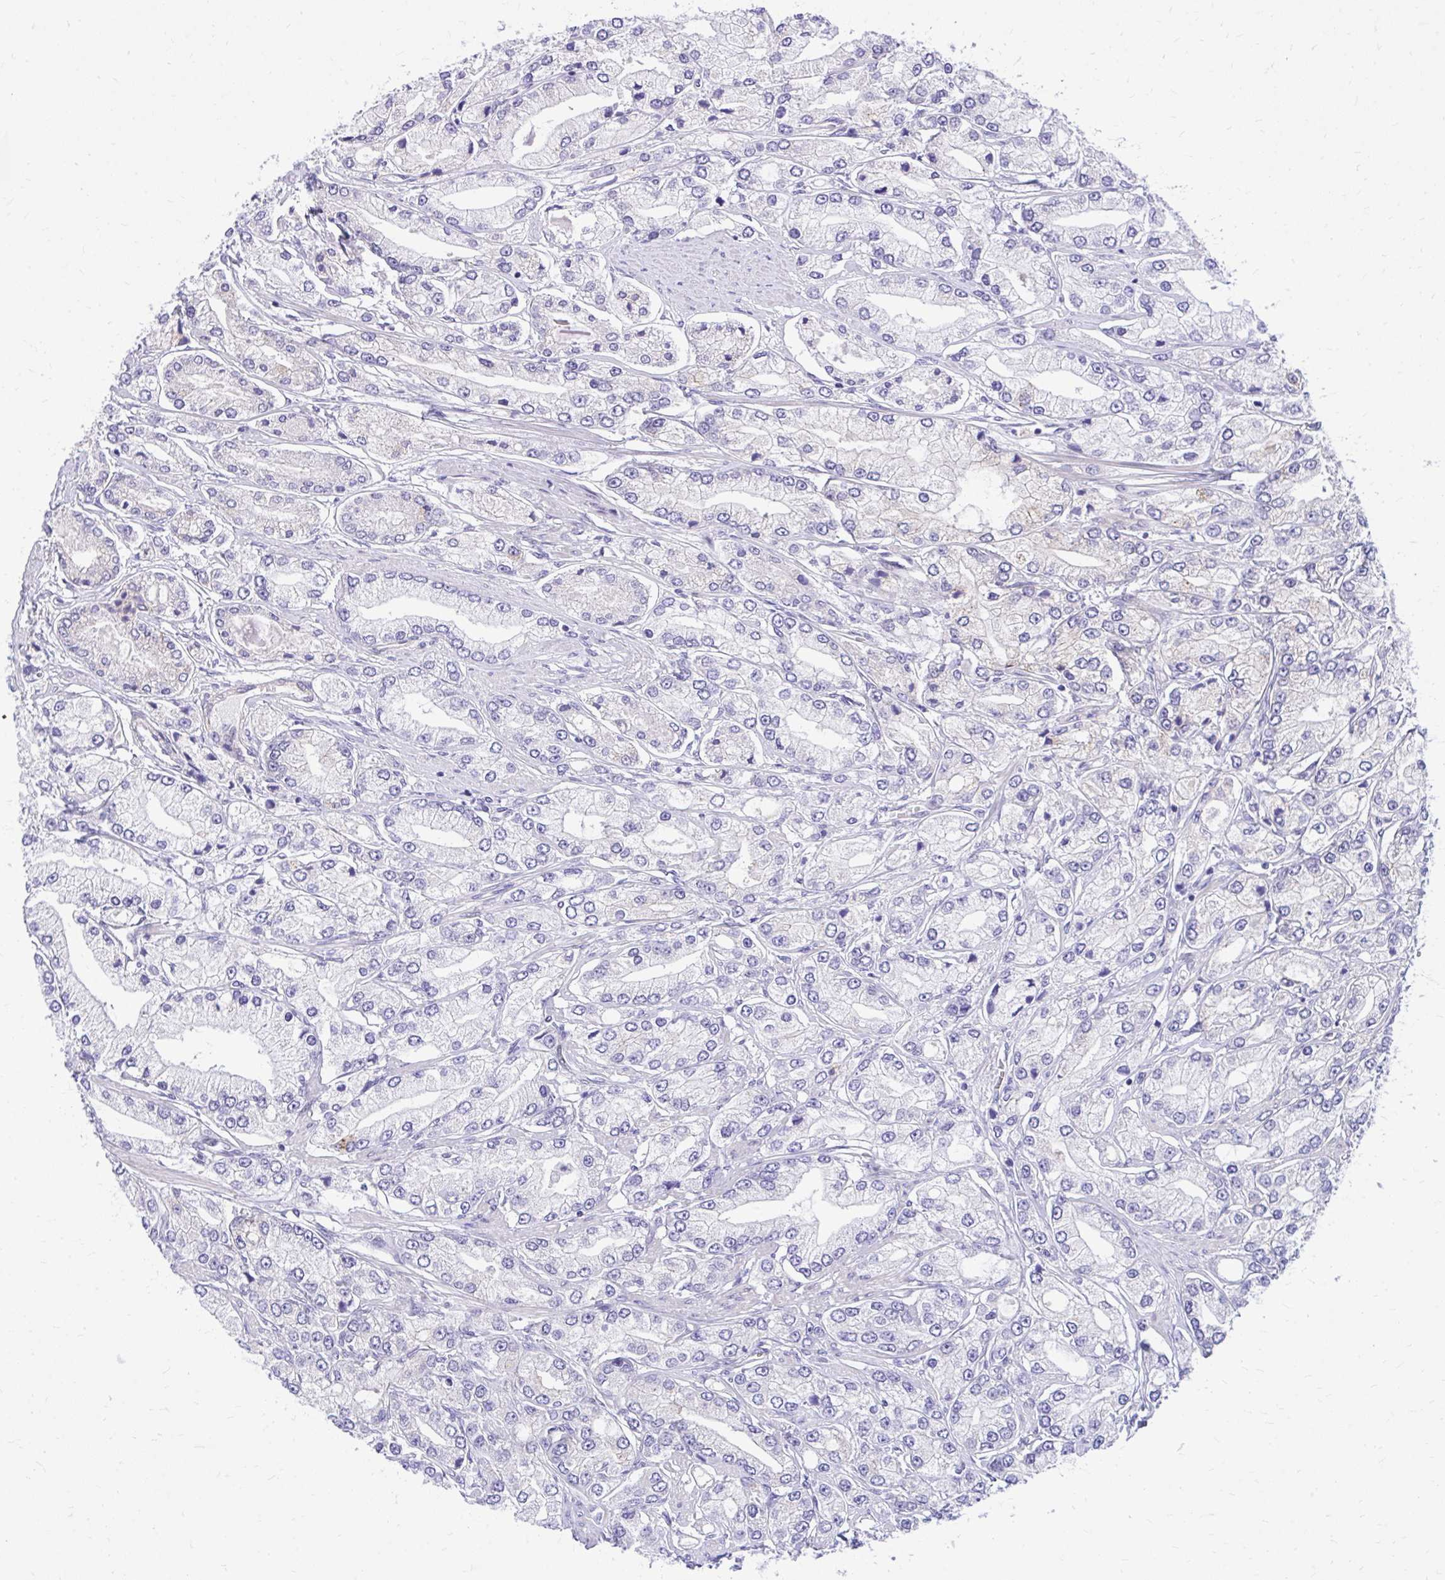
{"staining": {"intensity": "negative", "quantity": "none", "location": "none"}, "tissue": "prostate cancer", "cell_type": "Tumor cells", "image_type": "cancer", "snomed": [{"axis": "morphology", "description": "Adenocarcinoma, High grade"}, {"axis": "topography", "description": "Prostate"}], "caption": "An image of human prostate adenocarcinoma (high-grade) is negative for staining in tumor cells.", "gene": "ADAMTSL1", "patient": {"sex": "male", "age": 66}}